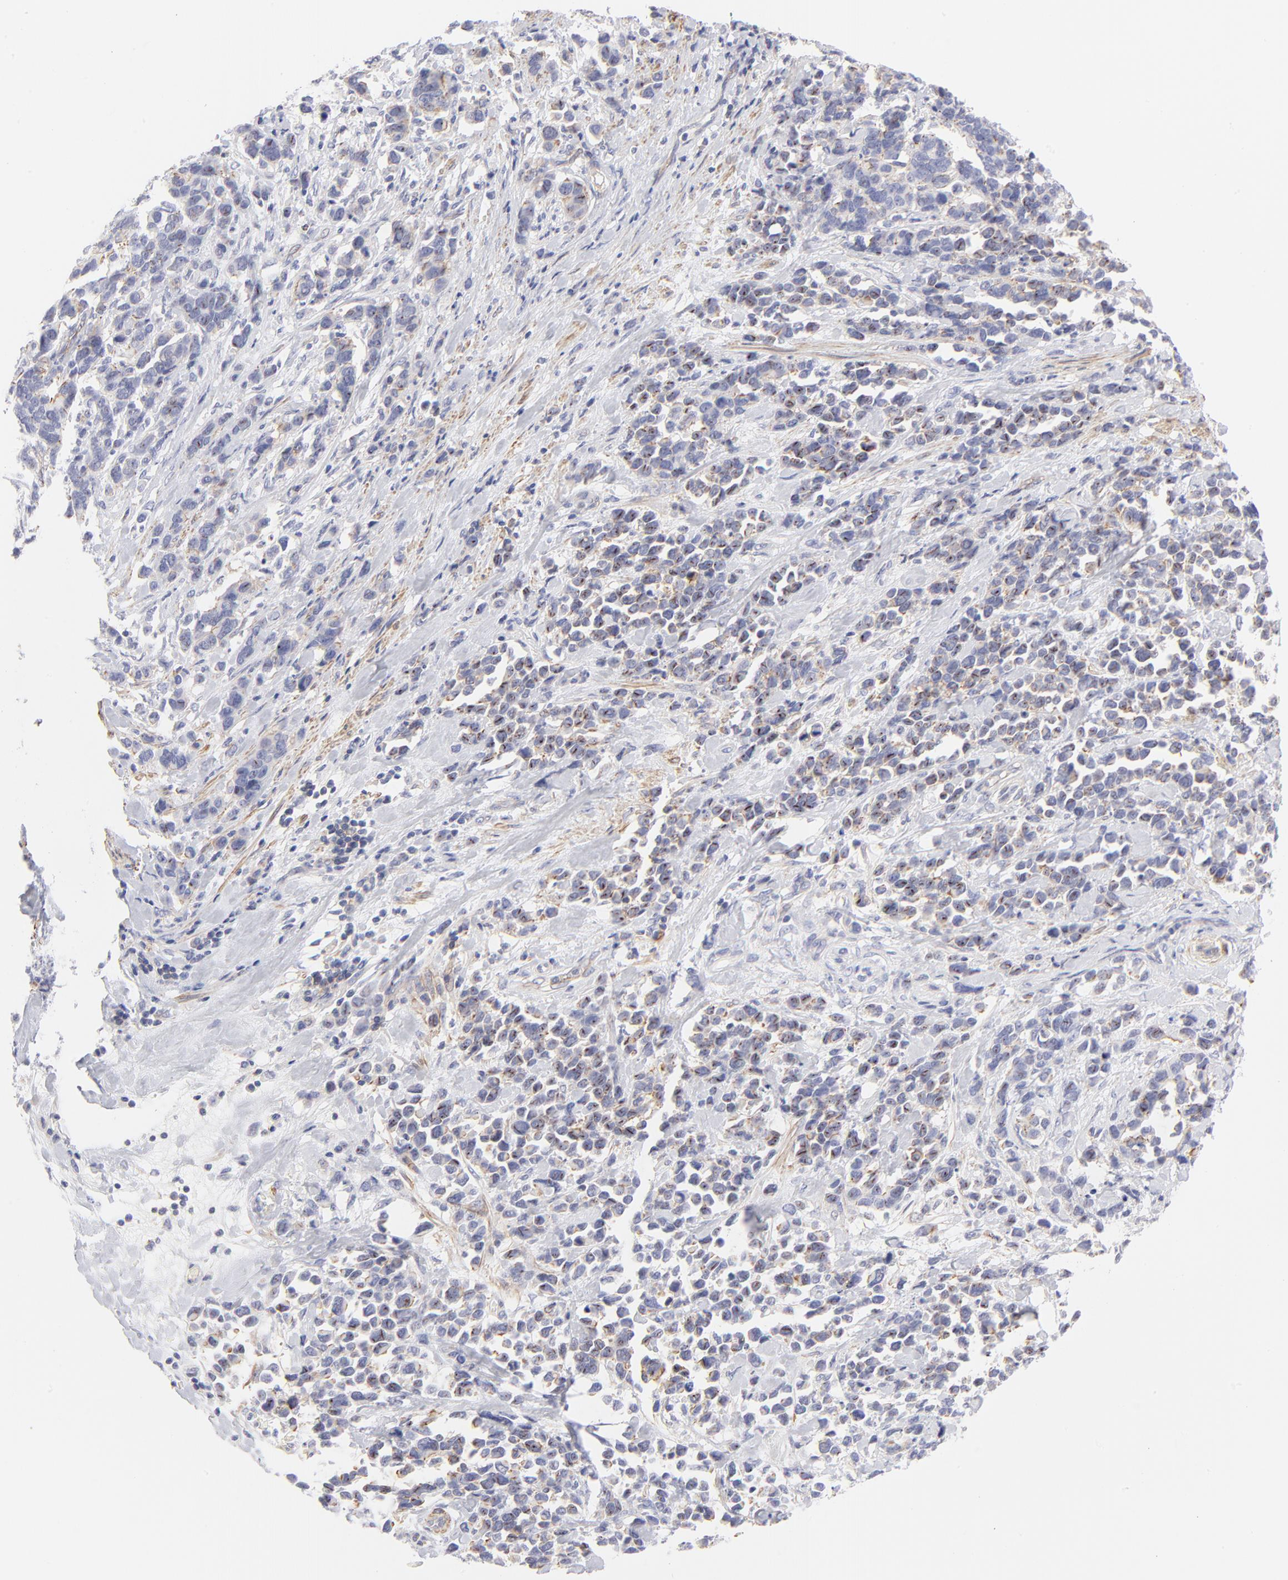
{"staining": {"intensity": "moderate", "quantity": "25%-75%", "location": "nuclear"}, "tissue": "stomach cancer", "cell_type": "Tumor cells", "image_type": "cancer", "snomed": [{"axis": "morphology", "description": "Adenocarcinoma, NOS"}, {"axis": "topography", "description": "Stomach, upper"}], "caption": "An image showing moderate nuclear expression in about 25%-75% of tumor cells in stomach adenocarcinoma, as visualized by brown immunohistochemical staining.", "gene": "ACTA2", "patient": {"sex": "male", "age": 71}}